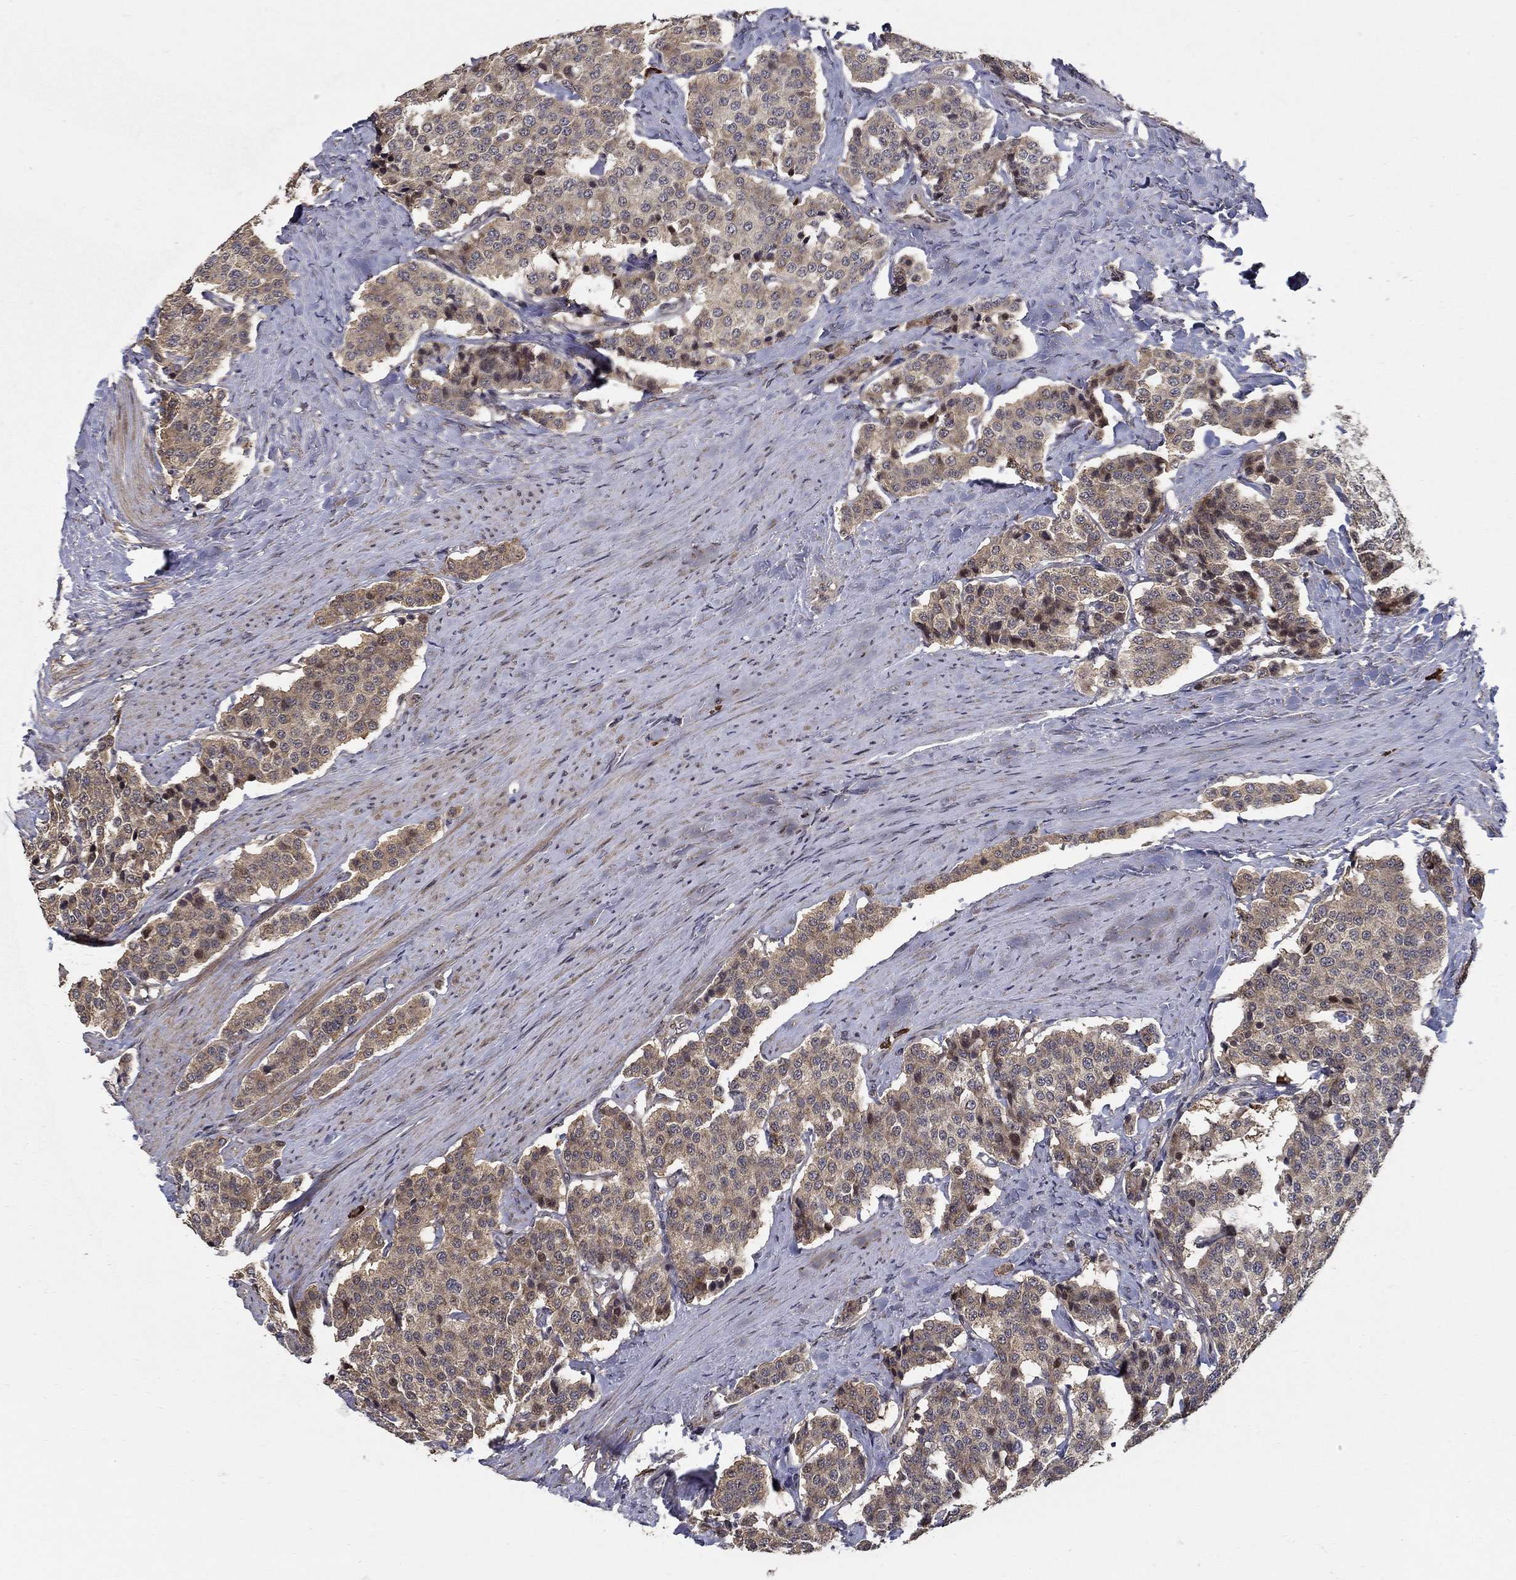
{"staining": {"intensity": "strong", "quantity": "<25%", "location": "nuclear"}, "tissue": "carcinoid", "cell_type": "Tumor cells", "image_type": "cancer", "snomed": [{"axis": "morphology", "description": "Carcinoid, malignant, NOS"}, {"axis": "topography", "description": "Small intestine"}], "caption": "A brown stain labels strong nuclear expression of a protein in human carcinoid tumor cells.", "gene": "ZNF594", "patient": {"sex": "female", "age": 58}}